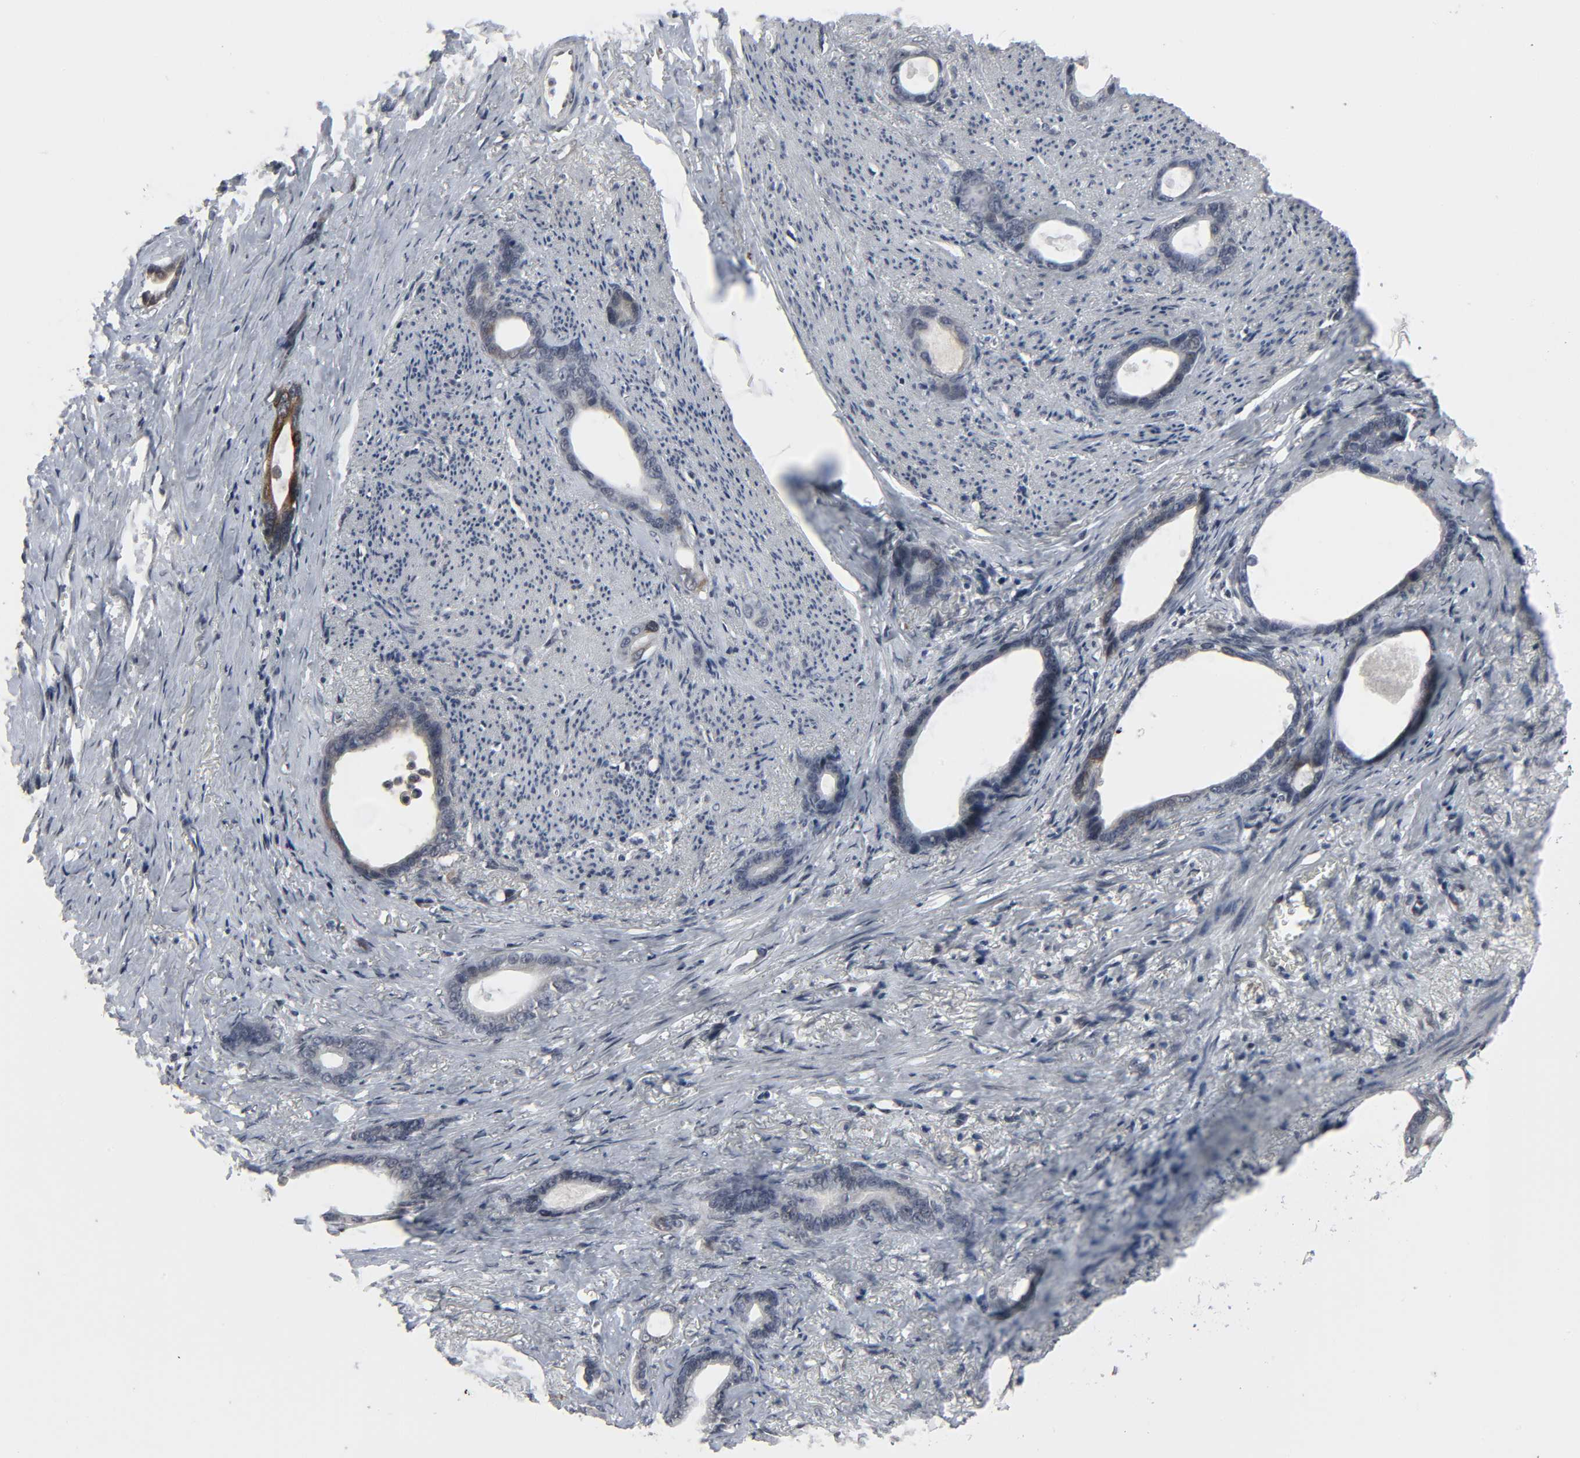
{"staining": {"intensity": "strong", "quantity": "<25%", "location": "cytoplasmic/membranous"}, "tissue": "stomach cancer", "cell_type": "Tumor cells", "image_type": "cancer", "snomed": [{"axis": "morphology", "description": "Adenocarcinoma, NOS"}, {"axis": "topography", "description": "Stomach"}], "caption": "This is an image of IHC staining of adenocarcinoma (stomach), which shows strong positivity in the cytoplasmic/membranous of tumor cells.", "gene": "MUC1", "patient": {"sex": "female", "age": 75}}